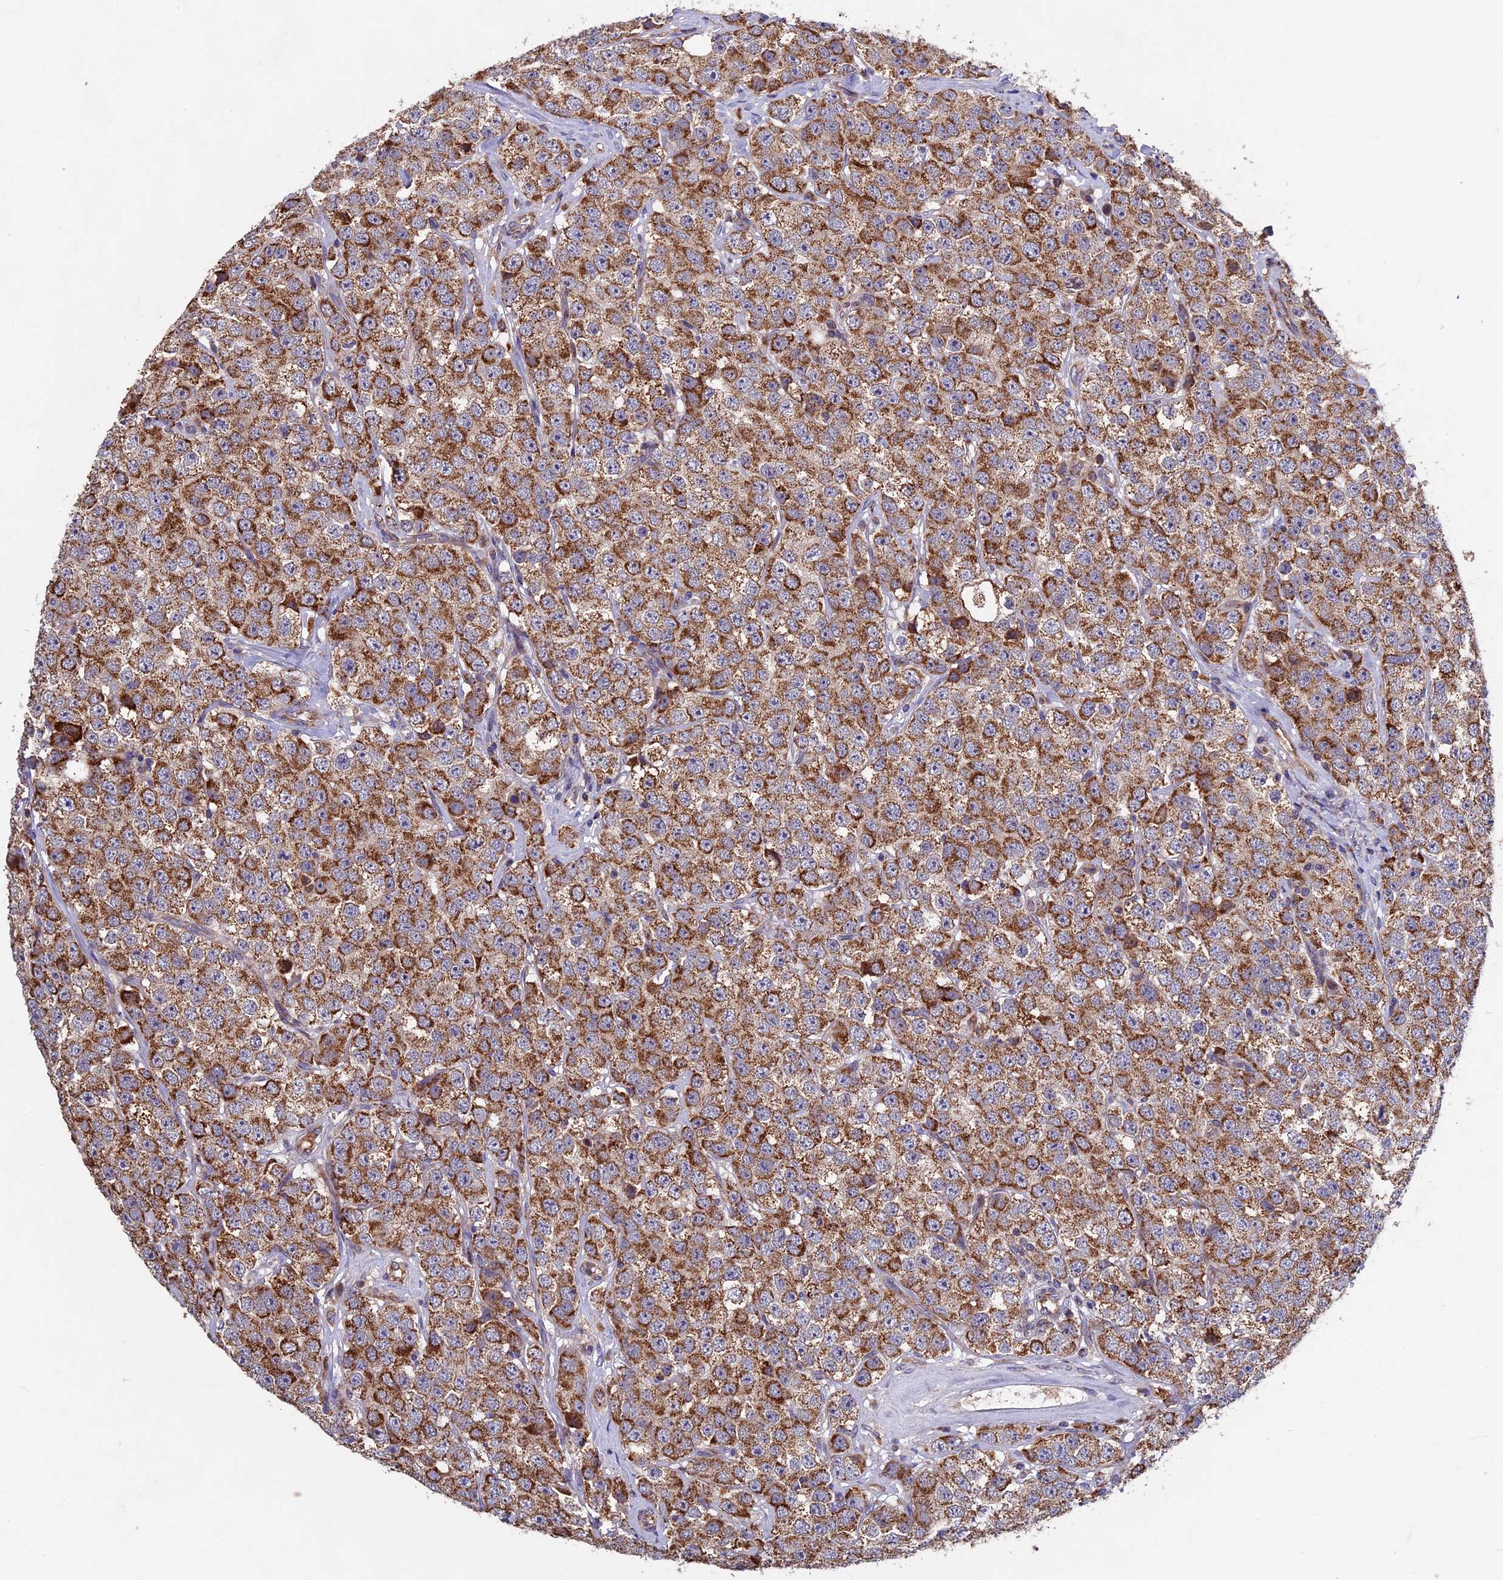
{"staining": {"intensity": "moderate", "quantity": ">75%", "location": "cytoplasmic/membranous"}, "tissue": "testis cancer", "cell_type": "Tumor cells", "image_type": "cancer", "snomed": [{"axis": "morphology", "description": "Seminoma, NOS"}, {"axis": "topography", "description": "Testis"}], "caption": "Protein expression analysis of human testis cancer reveals moderate cytoplasmic/membranous positivity in approximately >75% of tumor cells. The staining is performed using DAB (3,3'-diaminobenzidine) brown chromogen to label protein expression. The nuclei are counter-stained blue using hematoxylin.", "gene": "RNF17", "patient": {"sex": "male", "age": 28}}